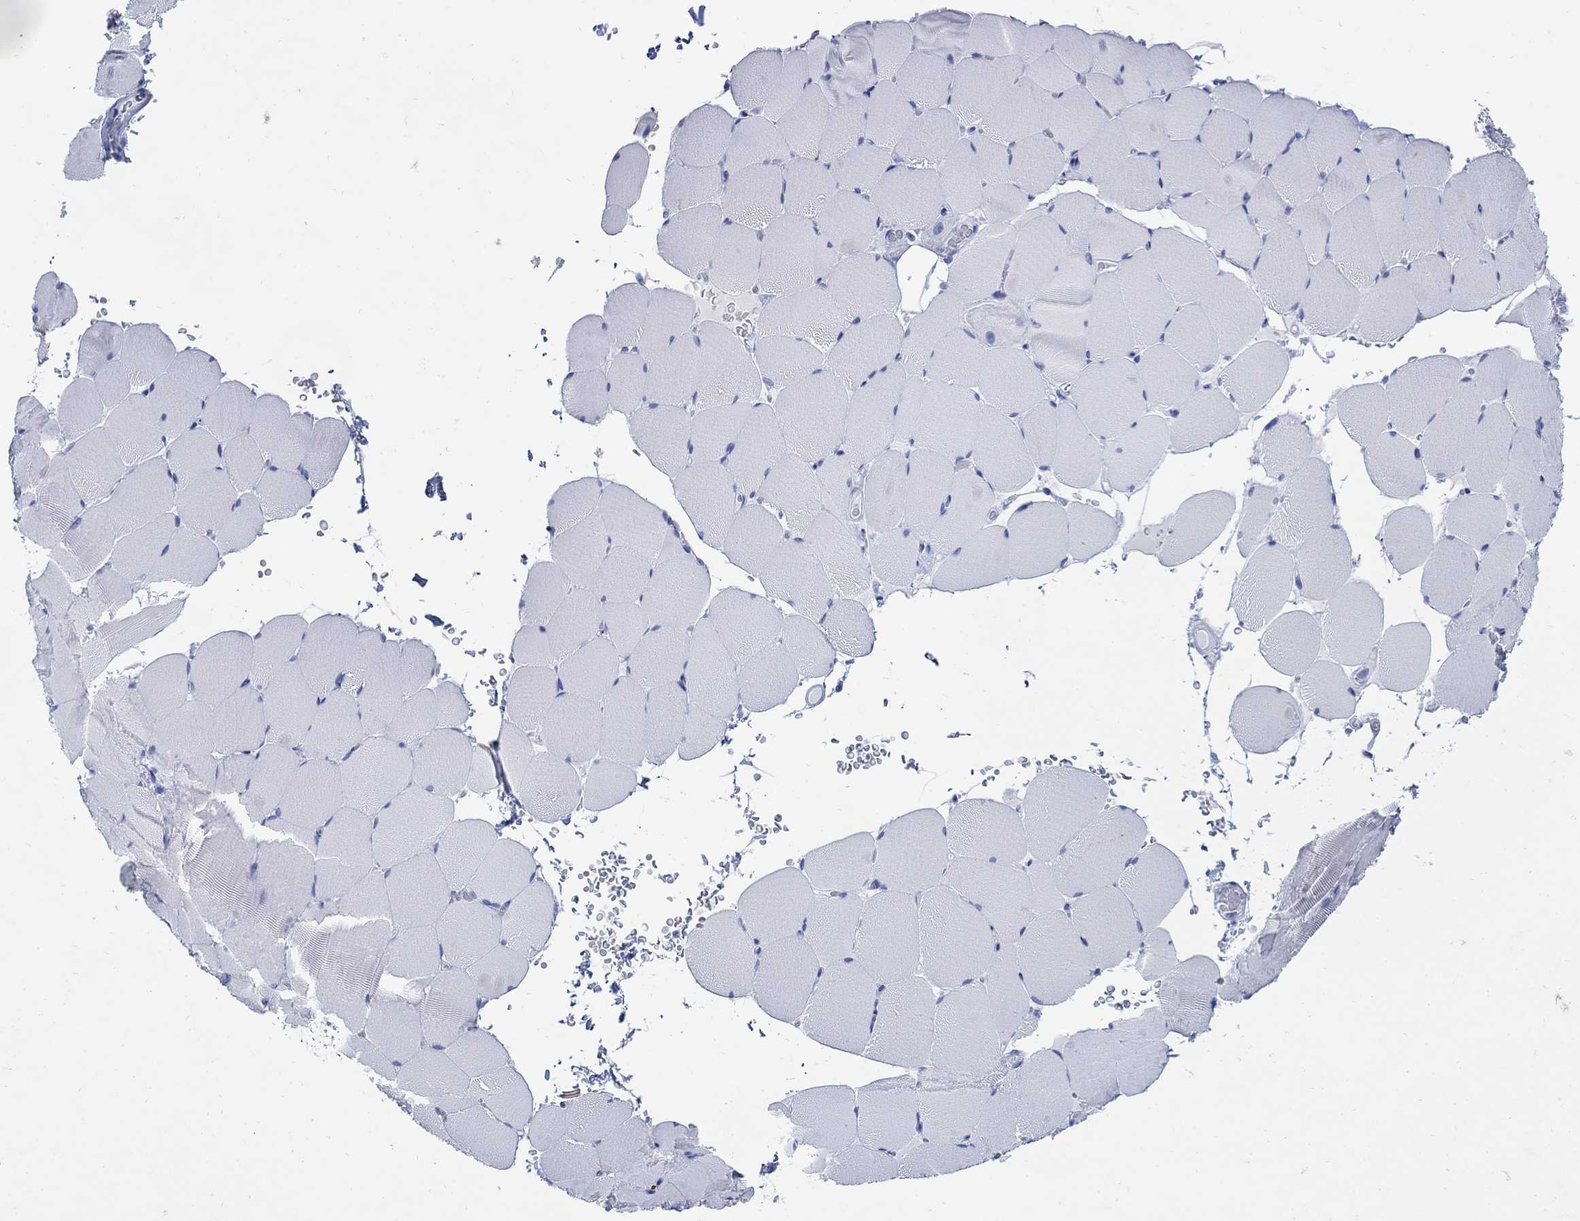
{"staining": {"intensity": "negative", "quantity": "none", "location": "none"}, "tissue": "skeletal muscle", "cell_type": "Myocytes", "image_type": "normal", "snomed": [{"axis": "morphology", "description": "Normal tissue, NOS"}, {"axis": "topography", "description": "Skeletal muscle"}], "caption": "This is a histopathology image of IHC staining of benign skeletal muscle, which shows no staining in myocytes. (DAB (3,3'-diaminobenzidine) immunohistochemistry with hematoxylin counter stain).", "gene": "ZDHHC14", "patient": {"sex": "female", "age": 37}}